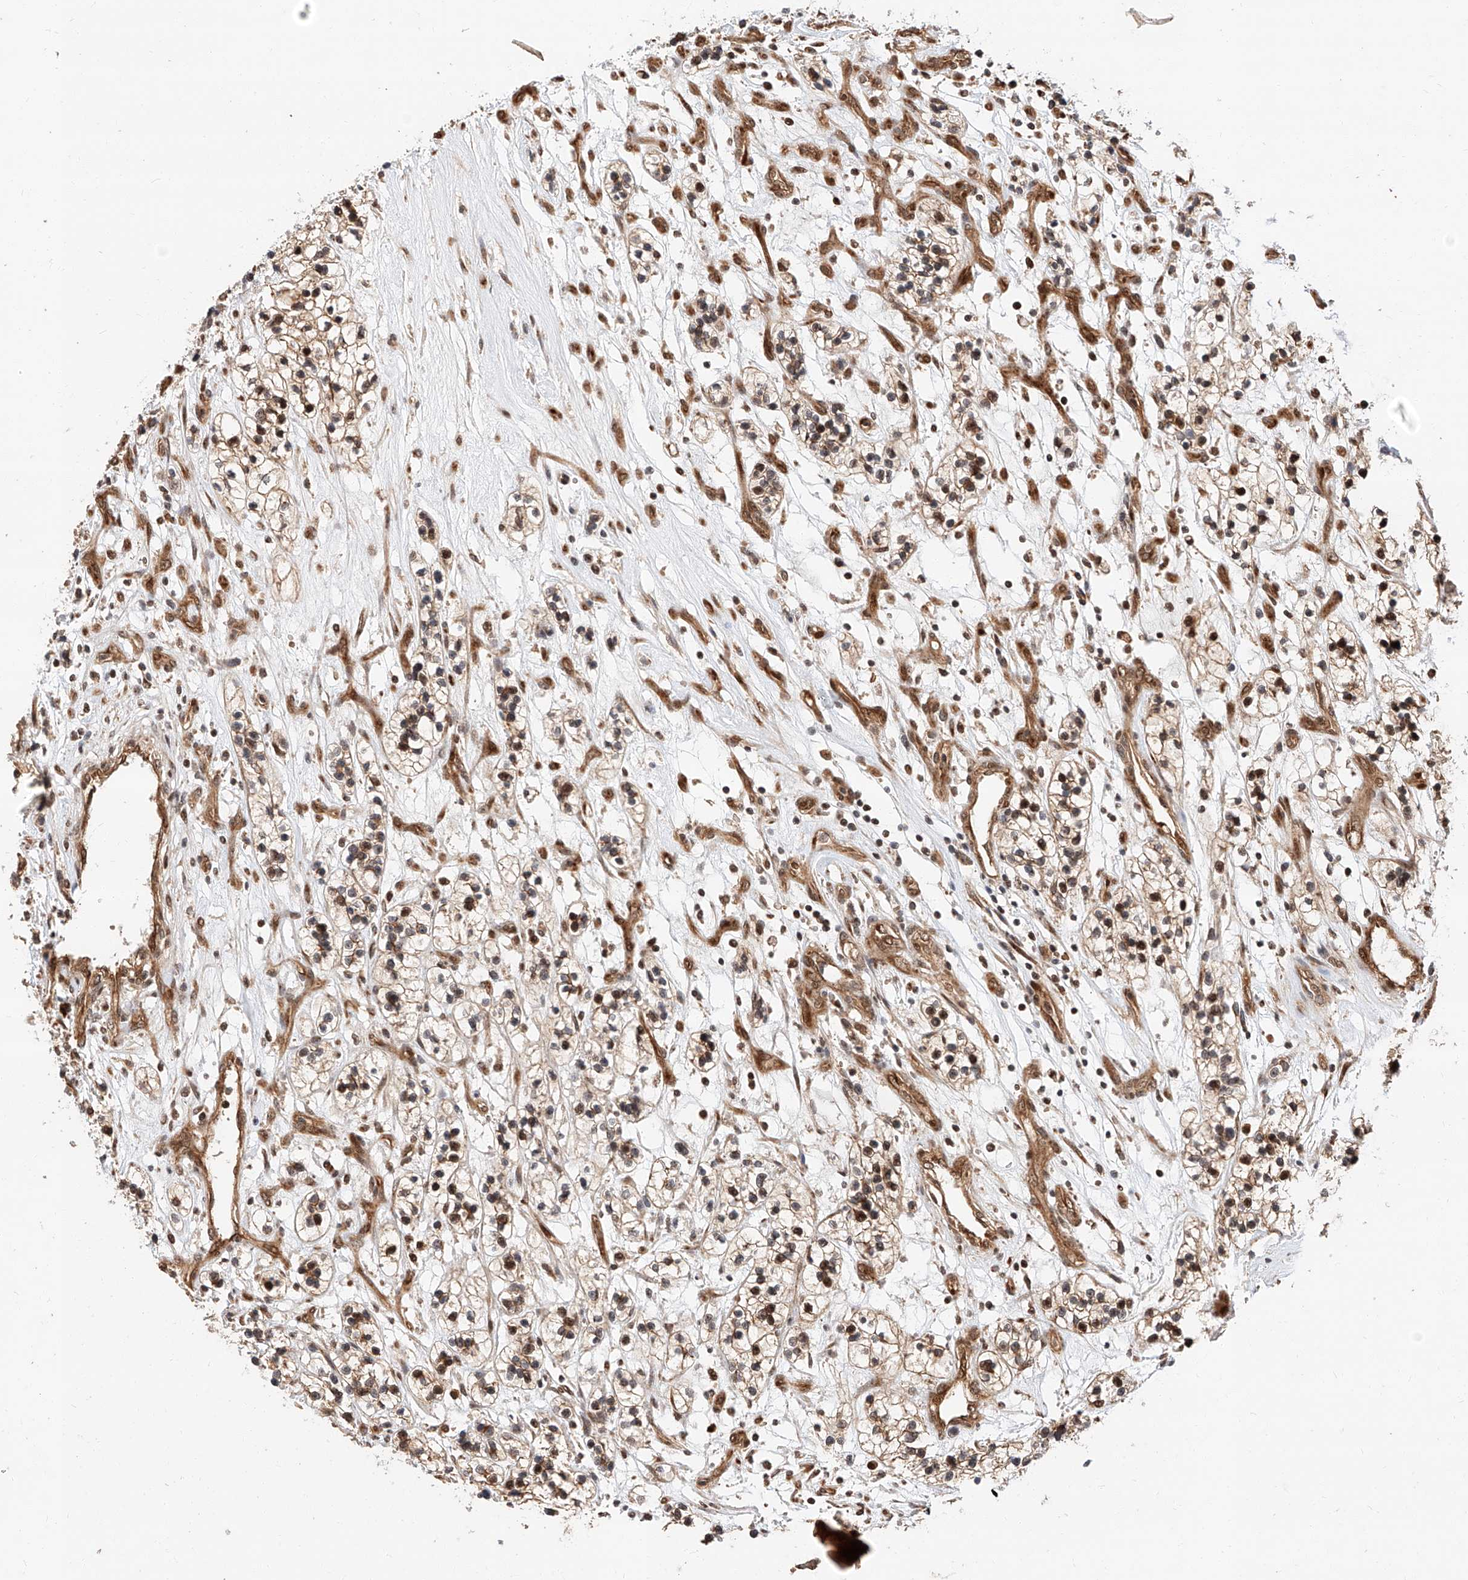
{"staining": {"intensity": "moderate", "quantity": ">75%", "location": "cytoplasmic/membranous"}, "tissue": "renal cancer", "cell_type": "Tumor cells", "image_type": "cancer", "snomed": [{"axis": "morphology", "description": "Adenocarcinoma, NOS"}, {"axis": "topography", "description": "Kidney"}], "caption": "The immunohistochemical stain highlights moderate cytoplasmic/membranous positivity in tumor cells of renal cancer tissue.", "gene": "THTPA", "patient": {"sex": "female", "age": 57}}